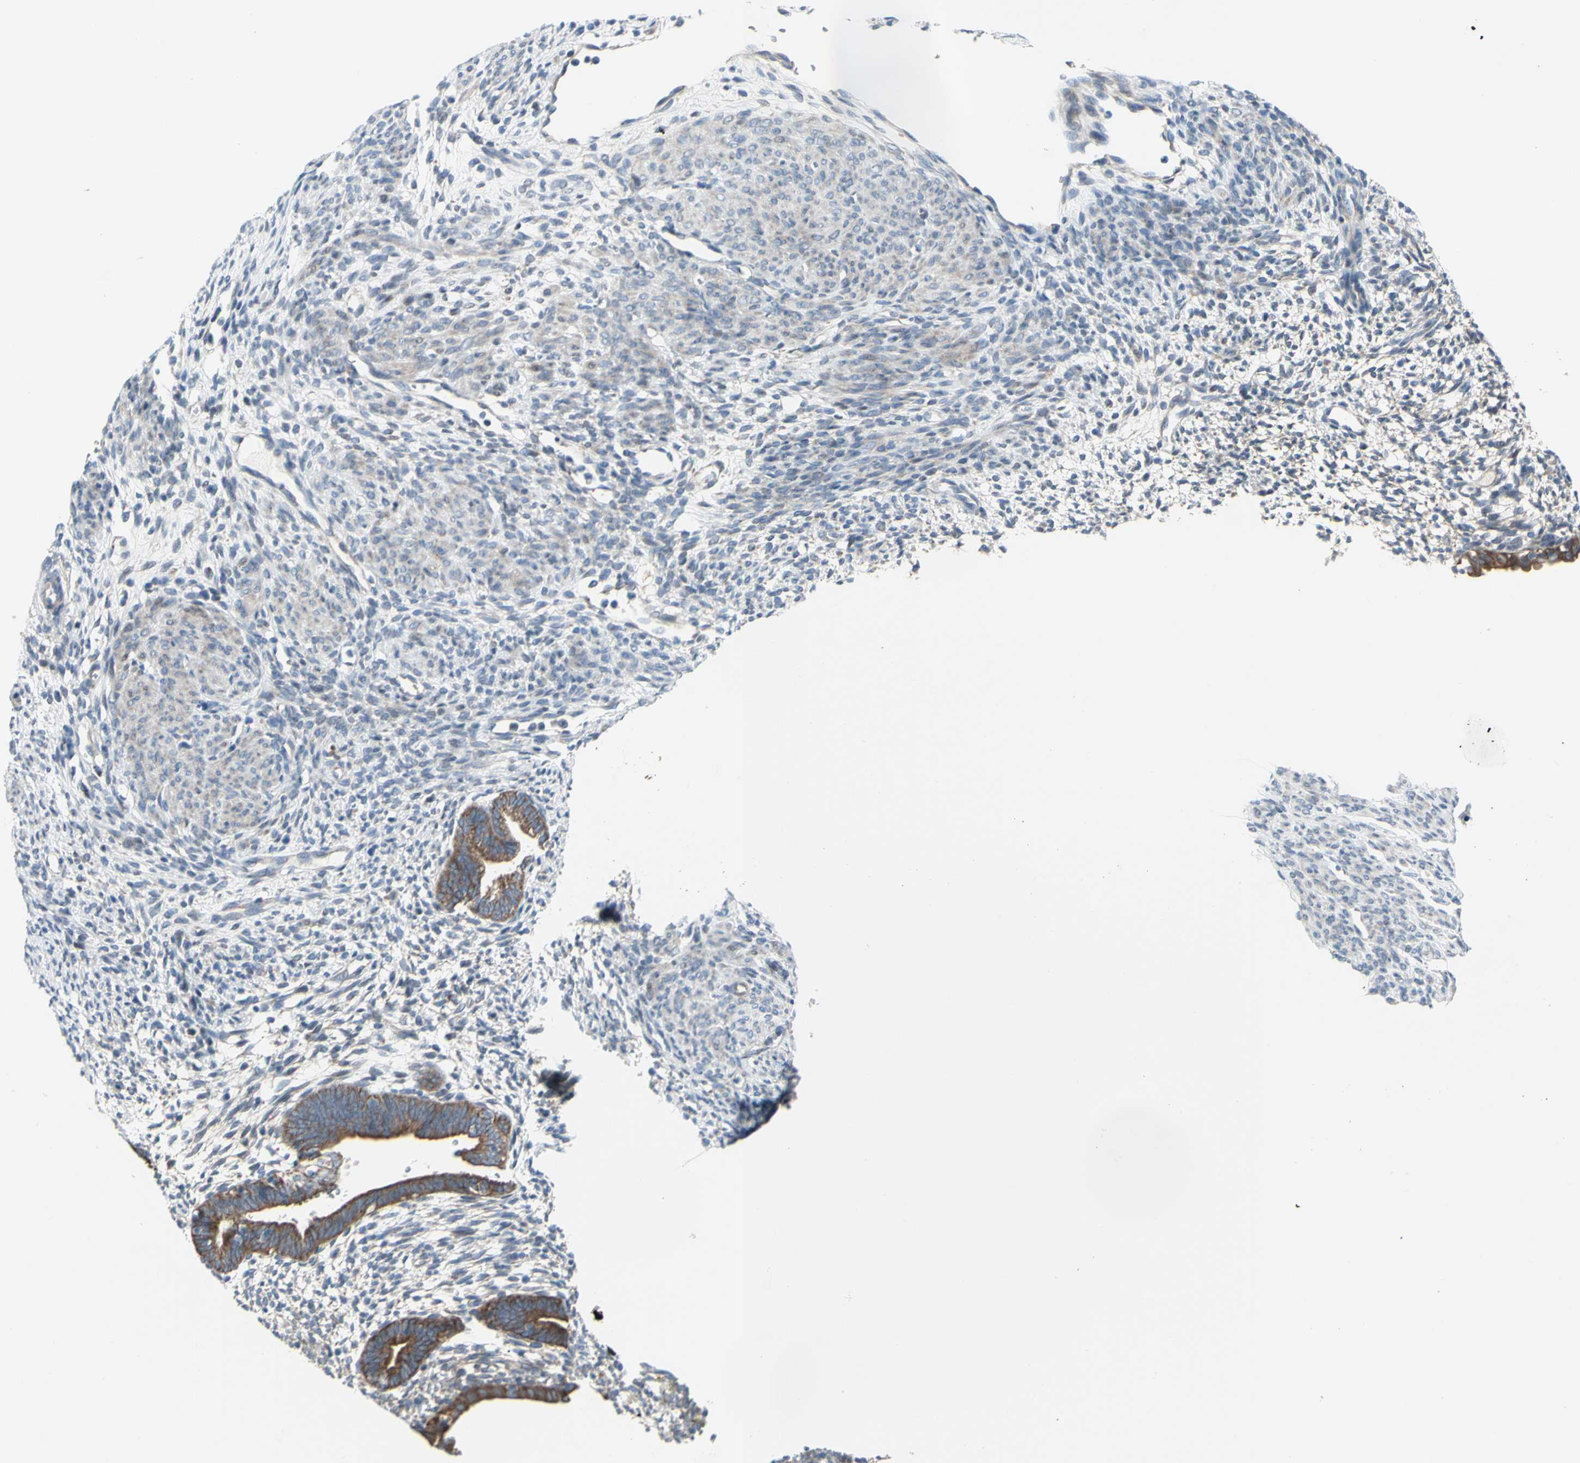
{"staining": {"intensity": "weak", "quantity": "<25%", "location": "cytoplasmic/membranous"}, "tissue": "endometrium", "cell_type": "Cells in endometrial stroma", "image_type": "normal", "snomed": [{"axis": "morphology", "description": "Normal tissue, NOS"}, {"axis": "morphology", "description": "Atrophy, NOS"}, {"axis": "topography", "description": "Uterus"}, {"axis": "topography", "description": "Endometrium"}], "caption": "Immunohistochemistry (IHC) photomicrograph of benign endometrium: endometrium stained with DAB displays no significant protein expression in cells in endometrial stroma.", "gene": "GRAMD2B", "patient": {"sex": "female", "age": 68}}